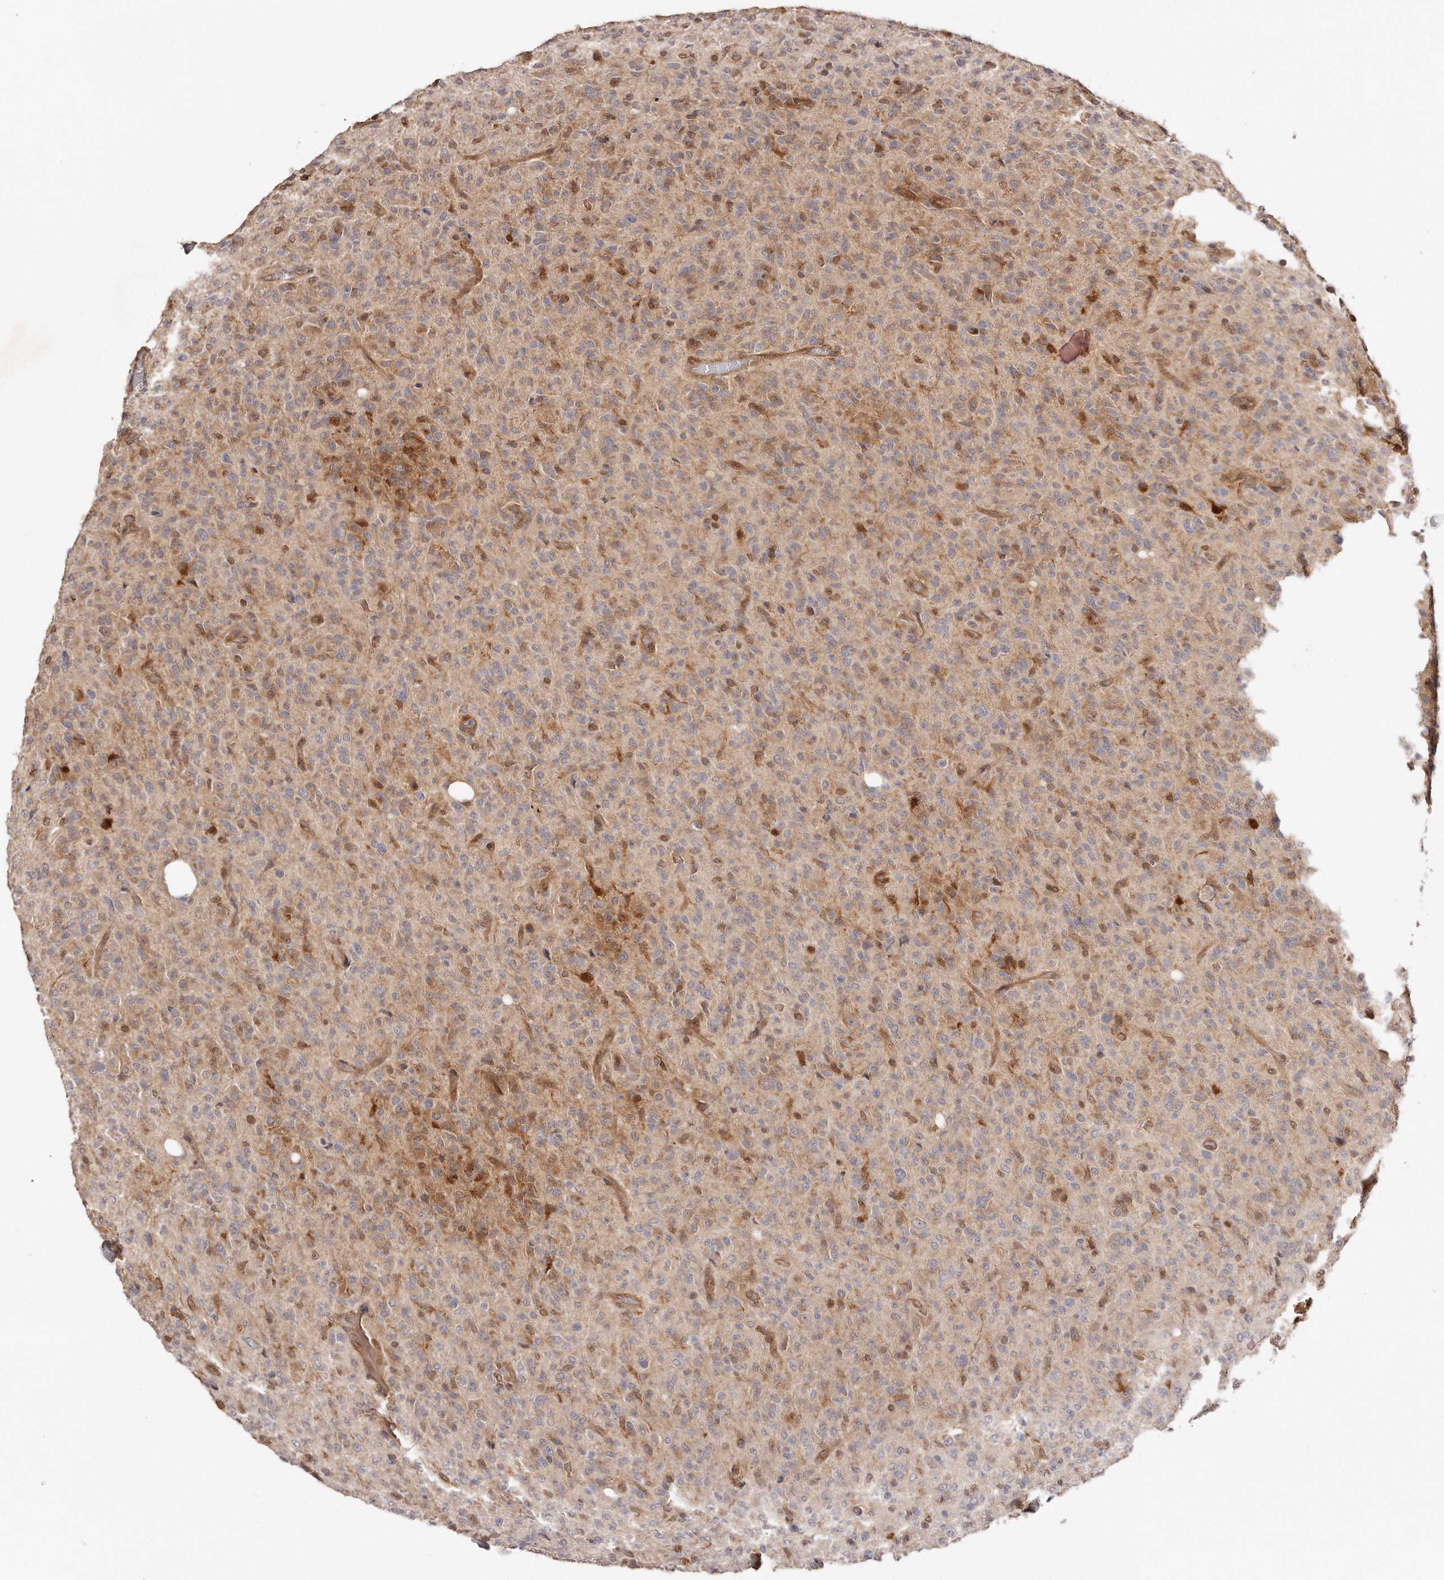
{"staining": {"intensity": "weak", "quantity": "25%-75%", "location": "cytoplasmic/membranous"}, "tissue": "glioma", "cell_type": "Tumor cells", "image_type": "cancer", "snomed": [{"axis": "morphology", "description": "Glioma, malignant, High grade"}, {"axis": "topography", "description": "Brain"}], "caption": "Immunohistochemical staining of human malignant glioma (high-grade) shows low levels of weak cytoplasmic/membranous positivity in approximately 25%-75% of tumor cells. The protein of interest is shown in brown color, while the nuclei are stained blue.", "gene": "GBP4", "patient": {"sex": "female", "age": 57}}